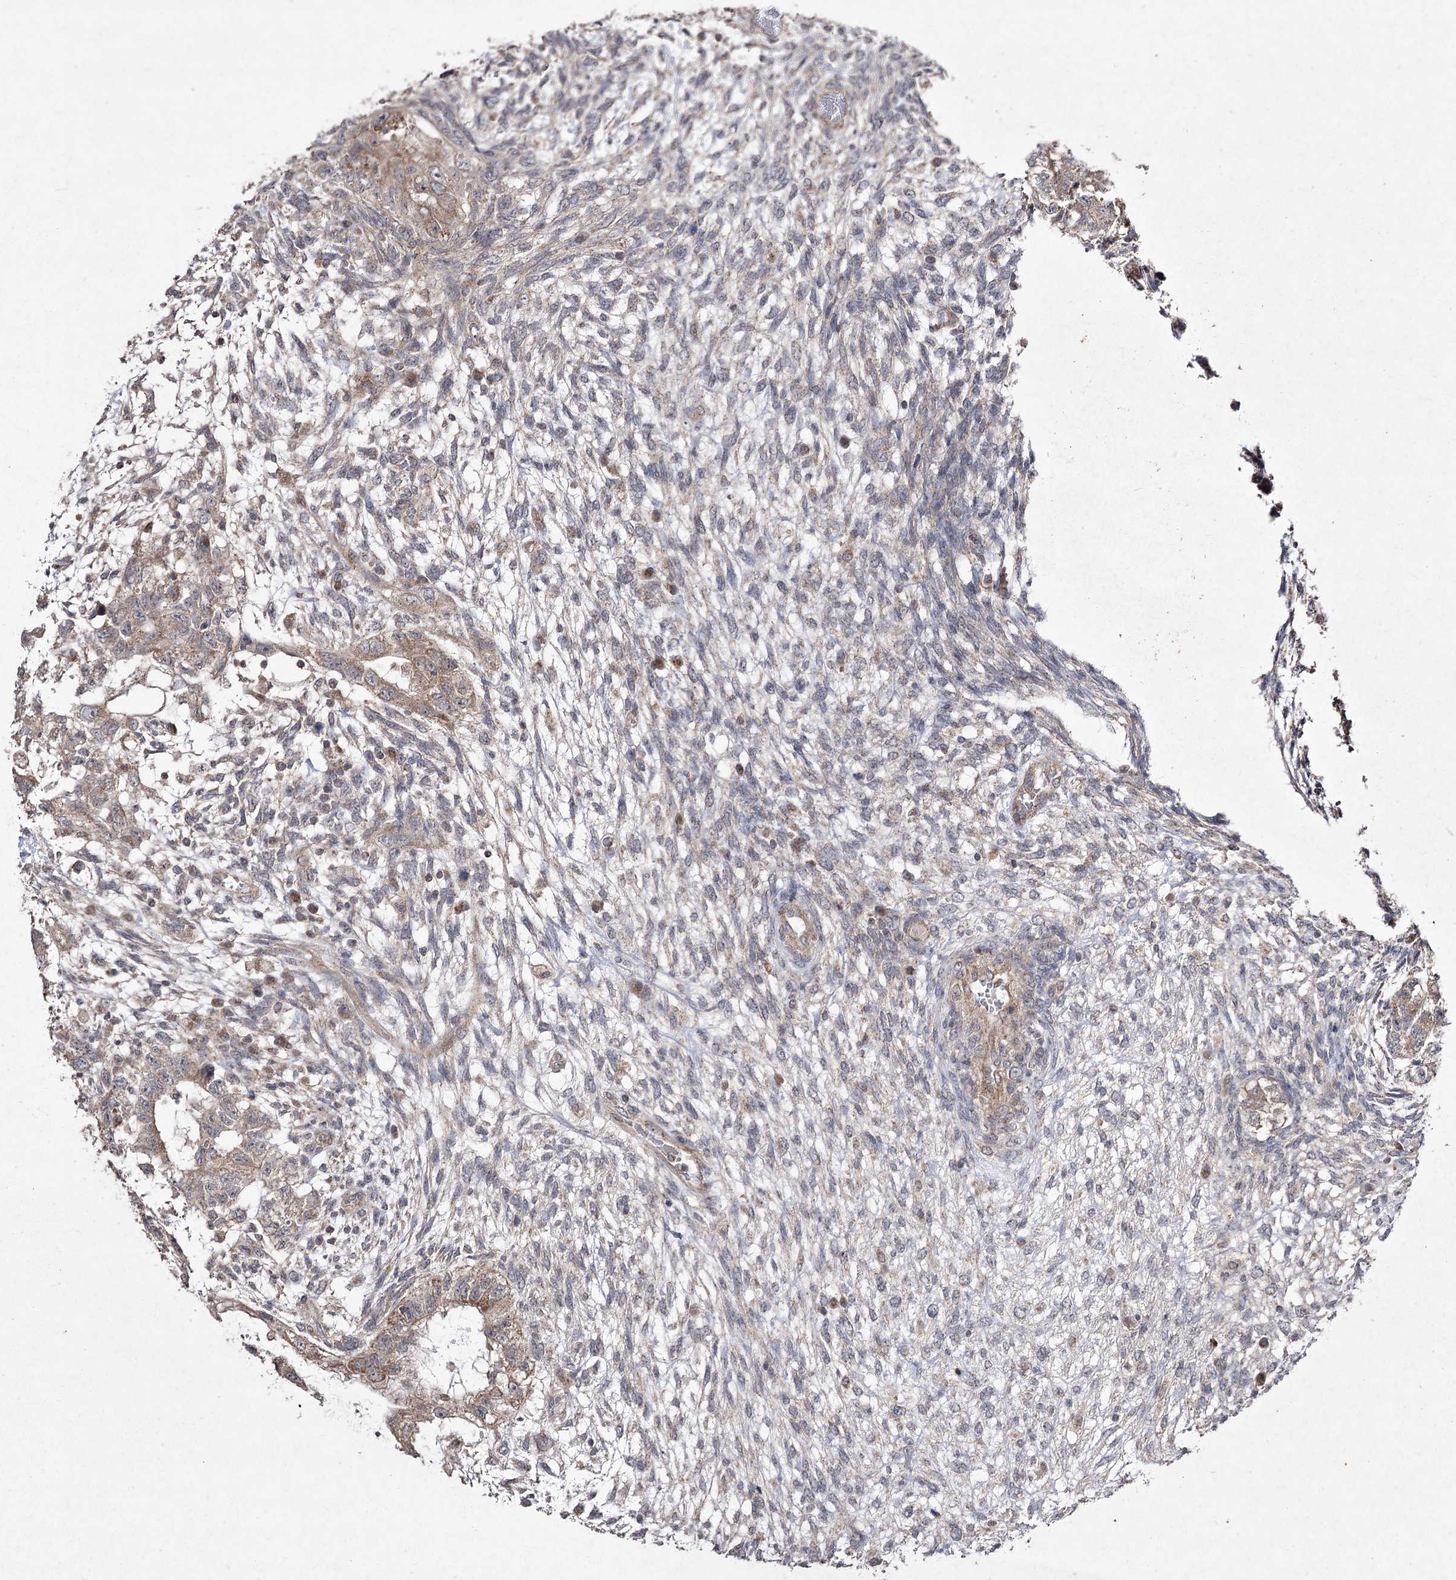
{"staining": {"intensity": "weak", "quantity": ">75%", "location": "cytoplasmic/membranous"}, "tissue": "testis cancer", "cell_type": "Tumor cells", "image_type": "cancer", "snomed": [{"axis": "morphology", "description": "Normal tissue, NOS"}, {"axis": "morphology", "description": "Carcinoma, Embryonal, NOS"}, {"axis": "topography", "description": "Testis"}], "caption": "This micrograph displays testis embryonal carcinoma stained with immunohistochemistry to label a protein in brown. The cytoplasmic/membranous of tumor cells show weak positivity for the protein. Nuclei are counter-stained blue.", "gene": "FANCL", "patient": {"sex": "male", "age": 36}}